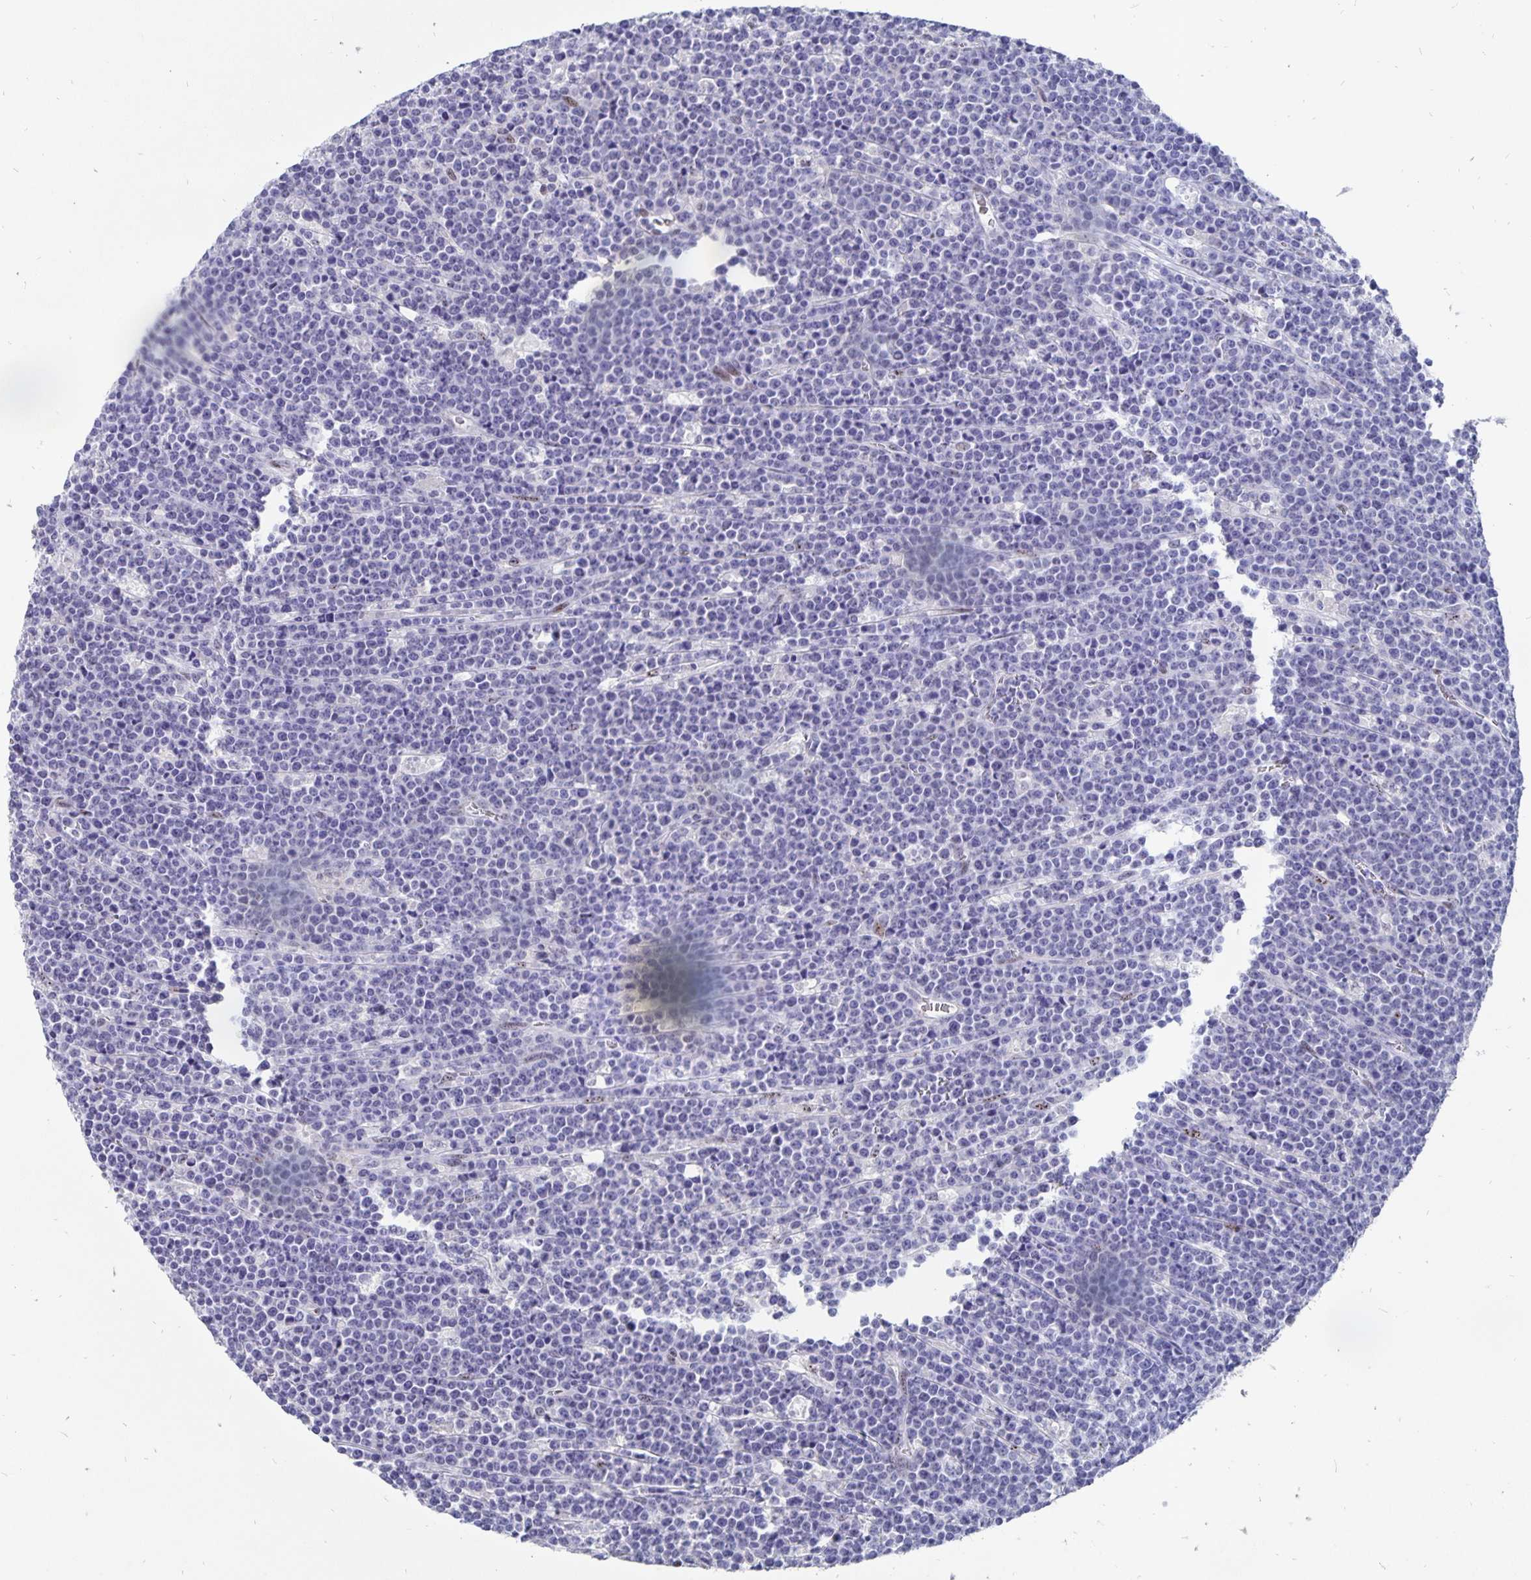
{"staining": {"intensity": "negative", "quantity": "none", "location": "none"}, "tissue": "lymphoma", "cell_type": "Tumor cells", "image_type": "cancer", "snomed": [{"axis": "morphology", "description": "Malignant lymphoma, non-Hodgkin's type, High grade"}, {"axis": "topography", "description": "Ovary"}], "caption": "Tumor cells are negative for protein expression in human high-grade malignant lymphoma, non-Hodgkin's type.", "gene": "SMOC1", "patient": {"sex": "female", "age": 56}}